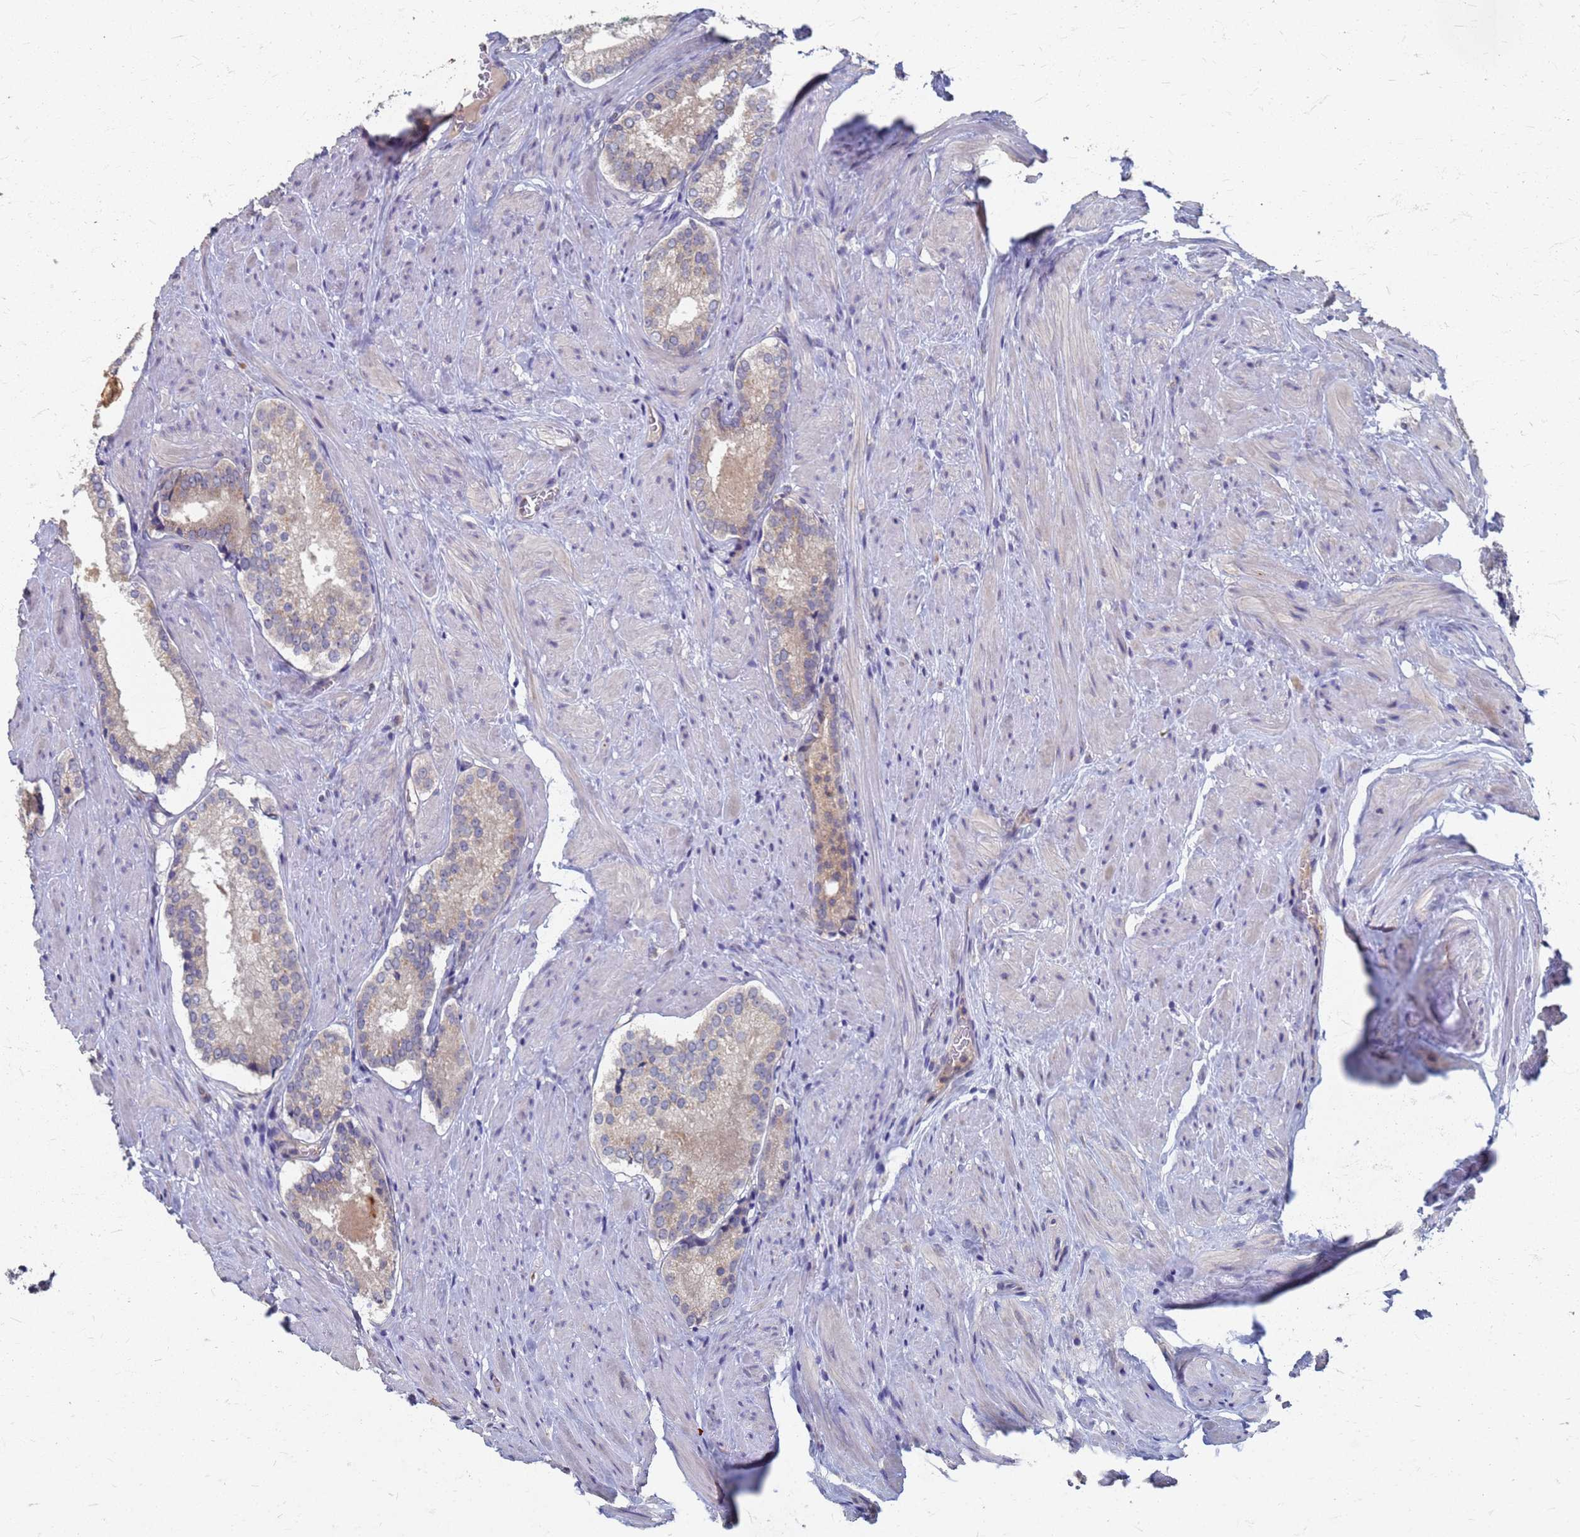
{"staining": {"intensity": "weak", "quantity": "<25%", "location": "cytoplasmic/membranous"}, "tissue": "prostate cancer", "cell_type": "Tumor cells", "image_type": "cancer", "snomed": [{"axis": "morphology", "description": "Adenocarcinoma, Low grade"}, {"axis": "topography", "description": "Prostate"}], "caption": "A high-resolution image shows immunohistochemistry staining of prostate cancer, which demonstrates no significant positivity in tumor cells. (DAB IHC with hematoxylin counter stain).", "gene": "KRCC1", "patient": {"sex": "male", "age": 54}}